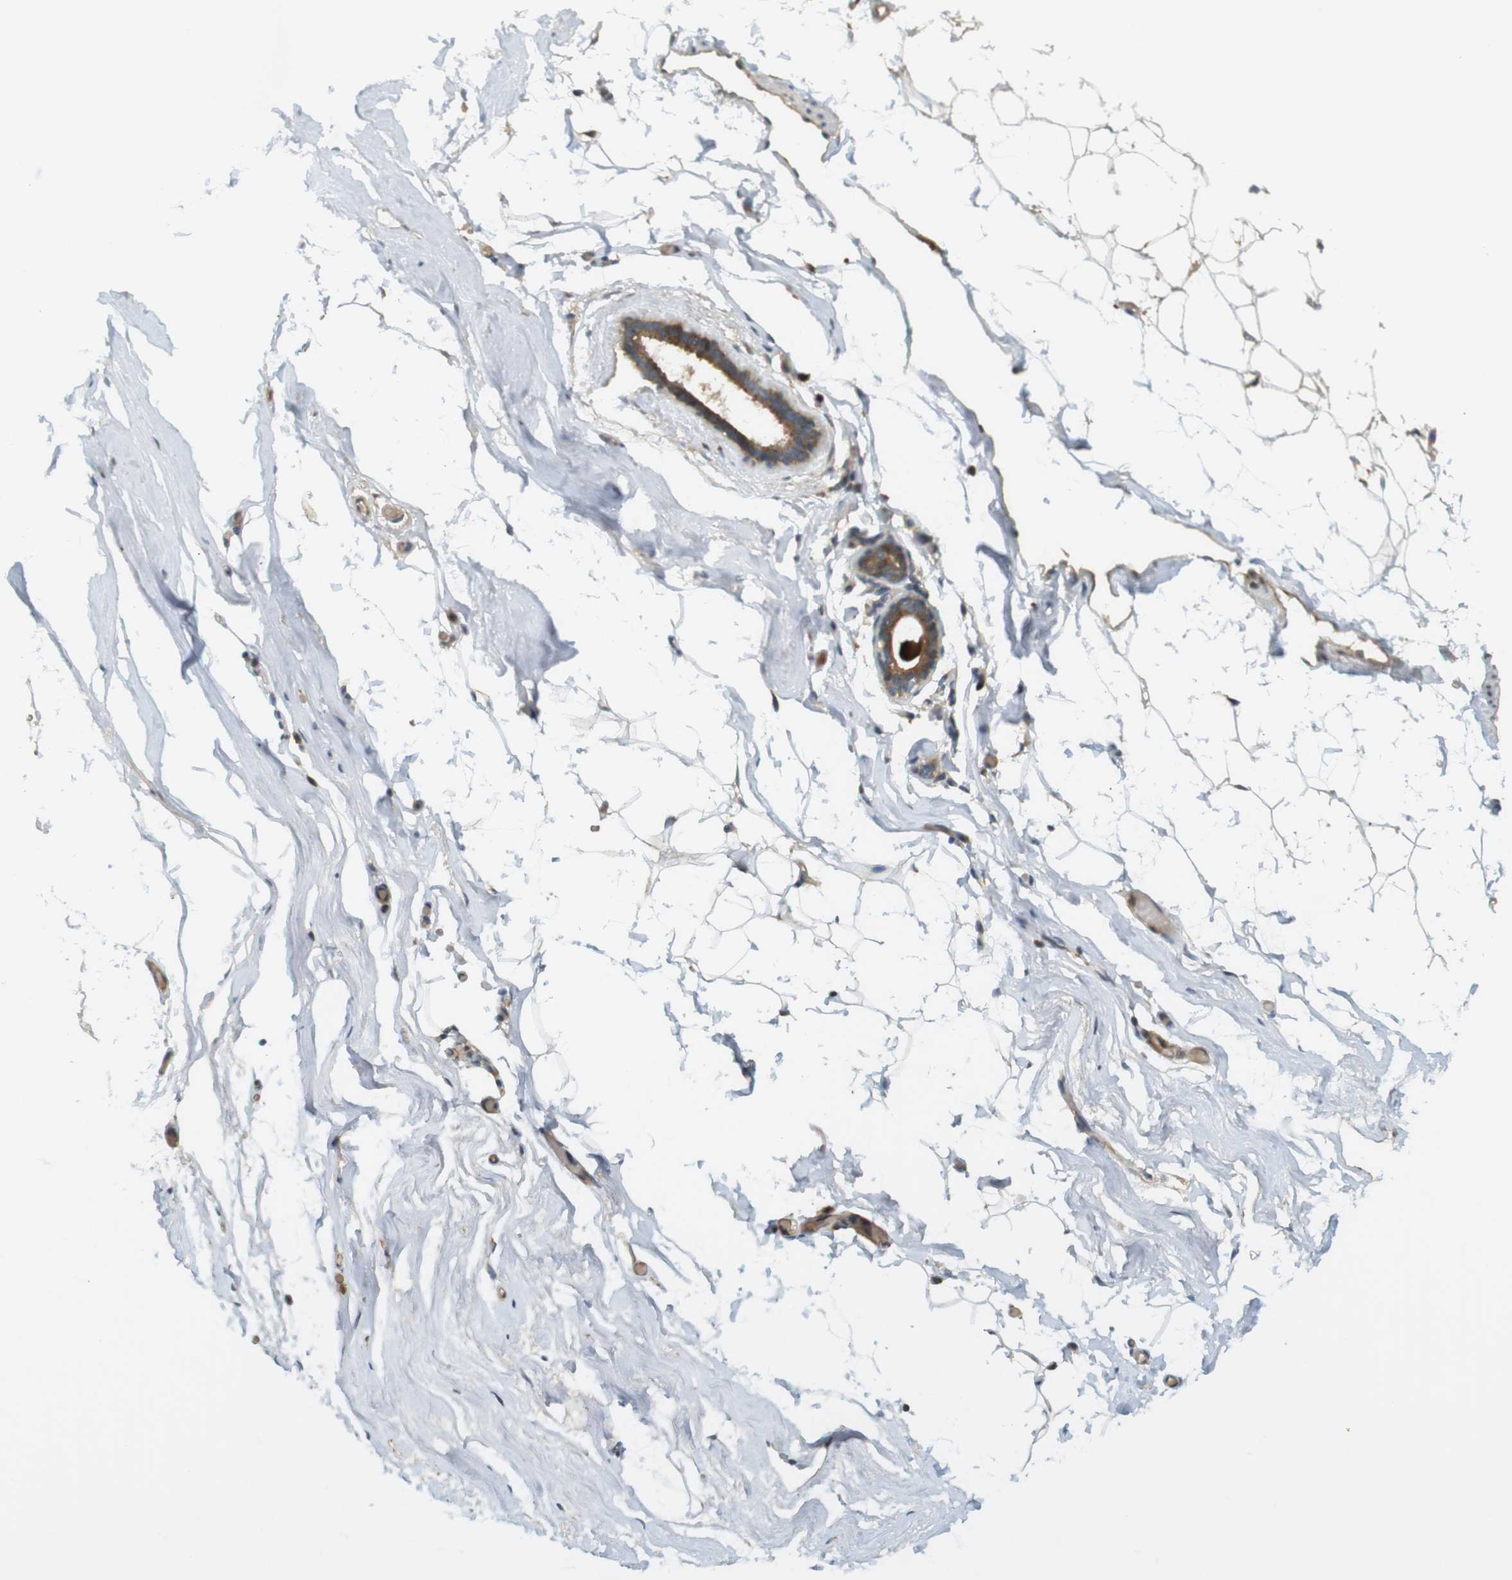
{"staining": {"intensity": "weak", "quantity": "25%-75%", "location": "cytoplasmic/membranous"}, "tissue": "adipose tissue", "cell_type": "Adipocytes", "image_type": "normal", "snomed": [{"axis": "morphology", "description": "Normal tissue, NOS"}, {"axis": "topography", "description": "Breast"}, {"axis": "topography", "description": "Soft tissue"}], "caption": "High-power microscopy captured an immunohistochemistry image of unremarkable adipose tissue, revealing weak cytoplasmic/membranous positivity in approximately 25%-75% of adipocytes. (Stains: DAB in brown, nuclei in blue, Microscopy: brightfield microscopy at high magnification).", "gene": "CLRN3", "patient": {"sex": "female", "age": 75}}